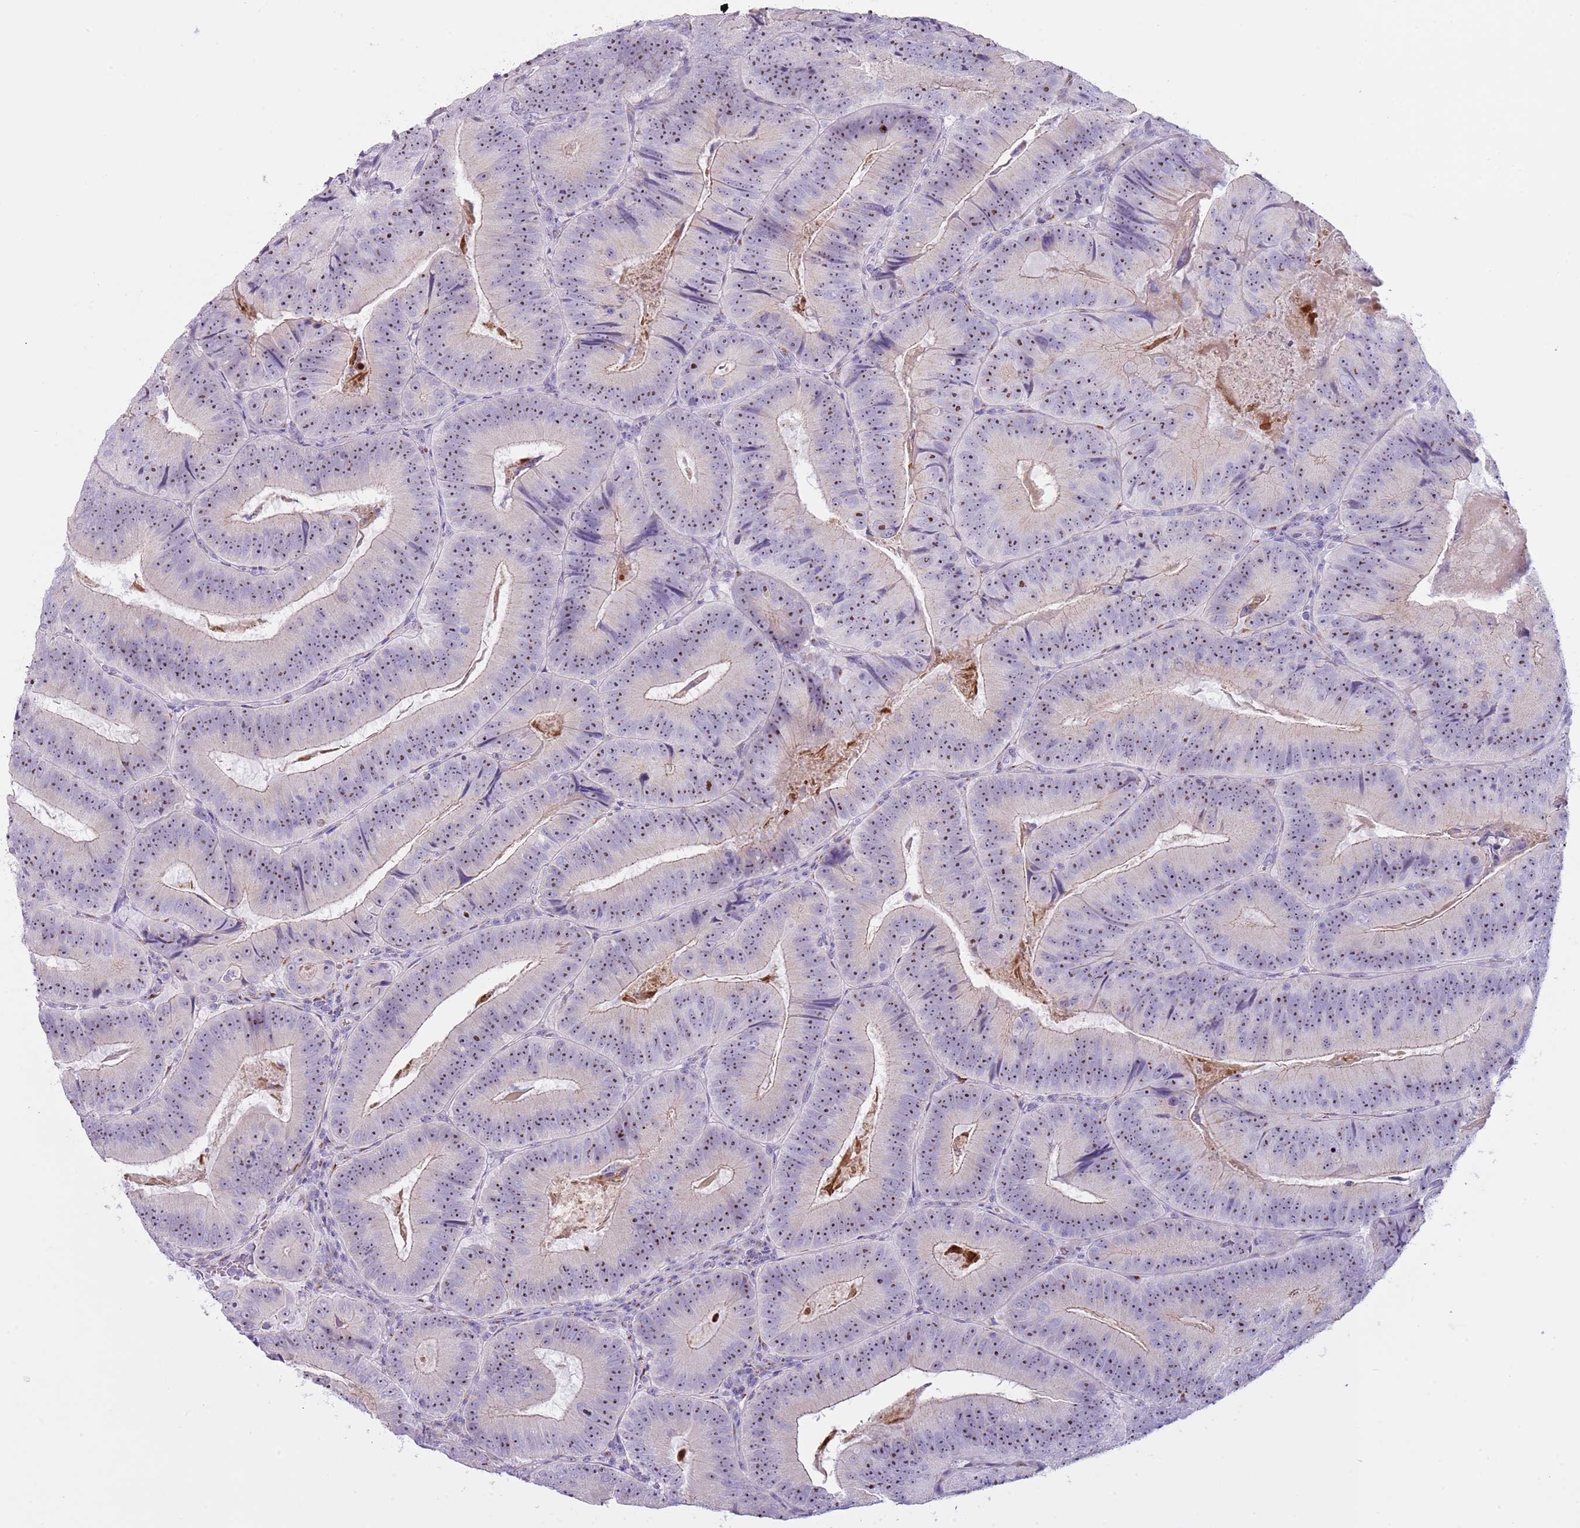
{"staining": {"intensity": "moderate", "quantity": ">75%", "location": "nuclear"}, "tissue": "colorectal cancer", "cell_type": "Tumor cells", "image_type": "cancer", "snomed": [{"axis": "morphology", "description": "Adenocarcinoma, NOS"}, {"axis": "topography", "description": "Colon"}], "caption": "The image reveals staining of colorectal cancer, revealing moderate nuclear protein staining (brown color) within tumor cells.", "gene": "NBPF6", "patient": {"sex": "female", "age": 86}}